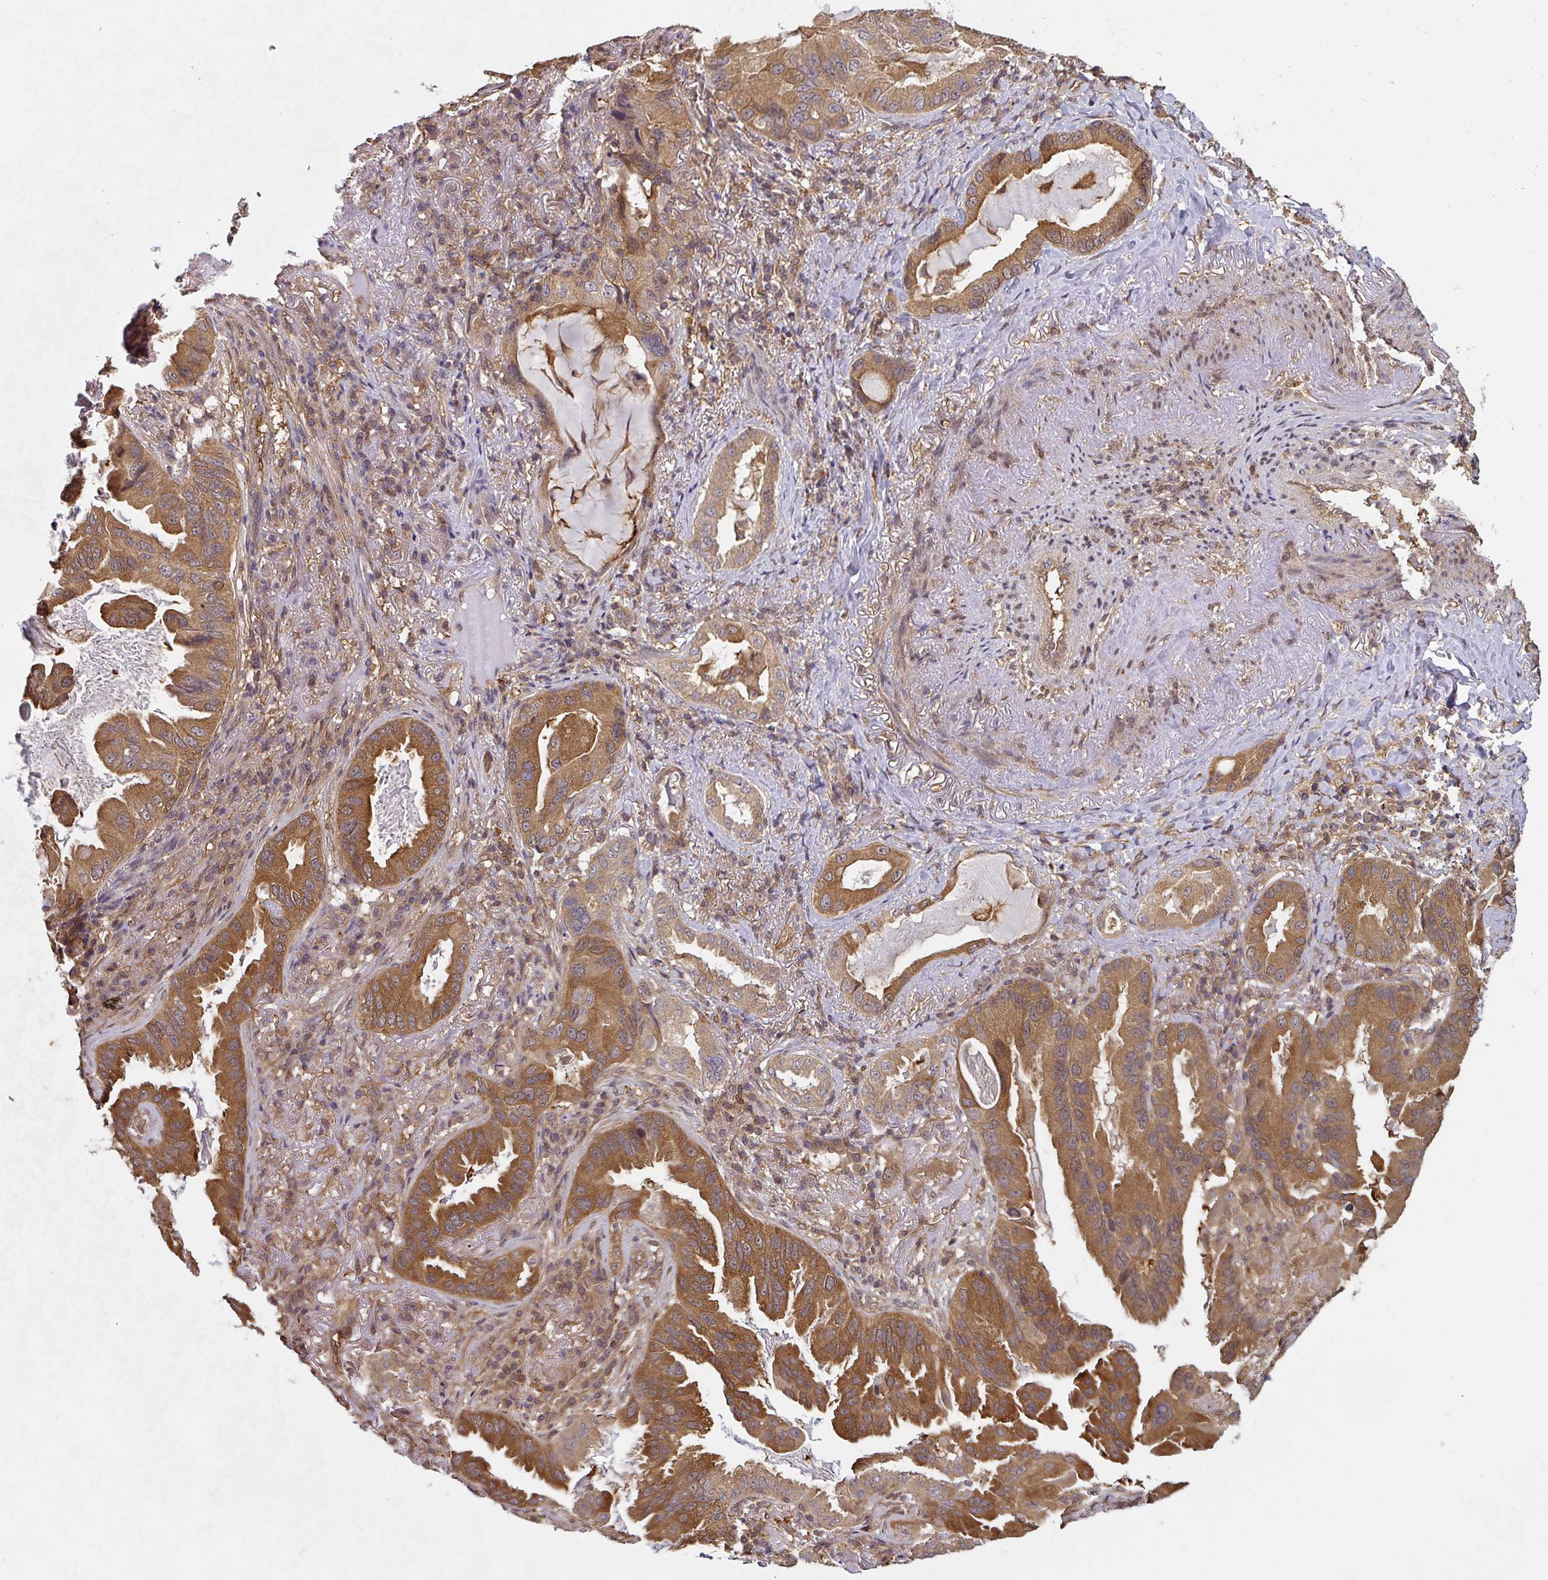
{"staining": {"intensity": "moderate", "quantity": ">75%", "location": "cytoplasmic/membranous"}, "tissue": "lung cancer", "cell_type": "Tumor cells", "image_type": "cancer", "snomed": [{"axis": "morphology", "description": "Adenocarcinoma, NOS"}, {"axis": "topography", "description": "Lung"}], "caption": "A brown stain shows moderate cytoplasmic/membranous positivity of a protein in human adenocarcinoma (lung) tumor cells.", "gene": "ST13", "patient": {"sex": "female", "age": 69}}